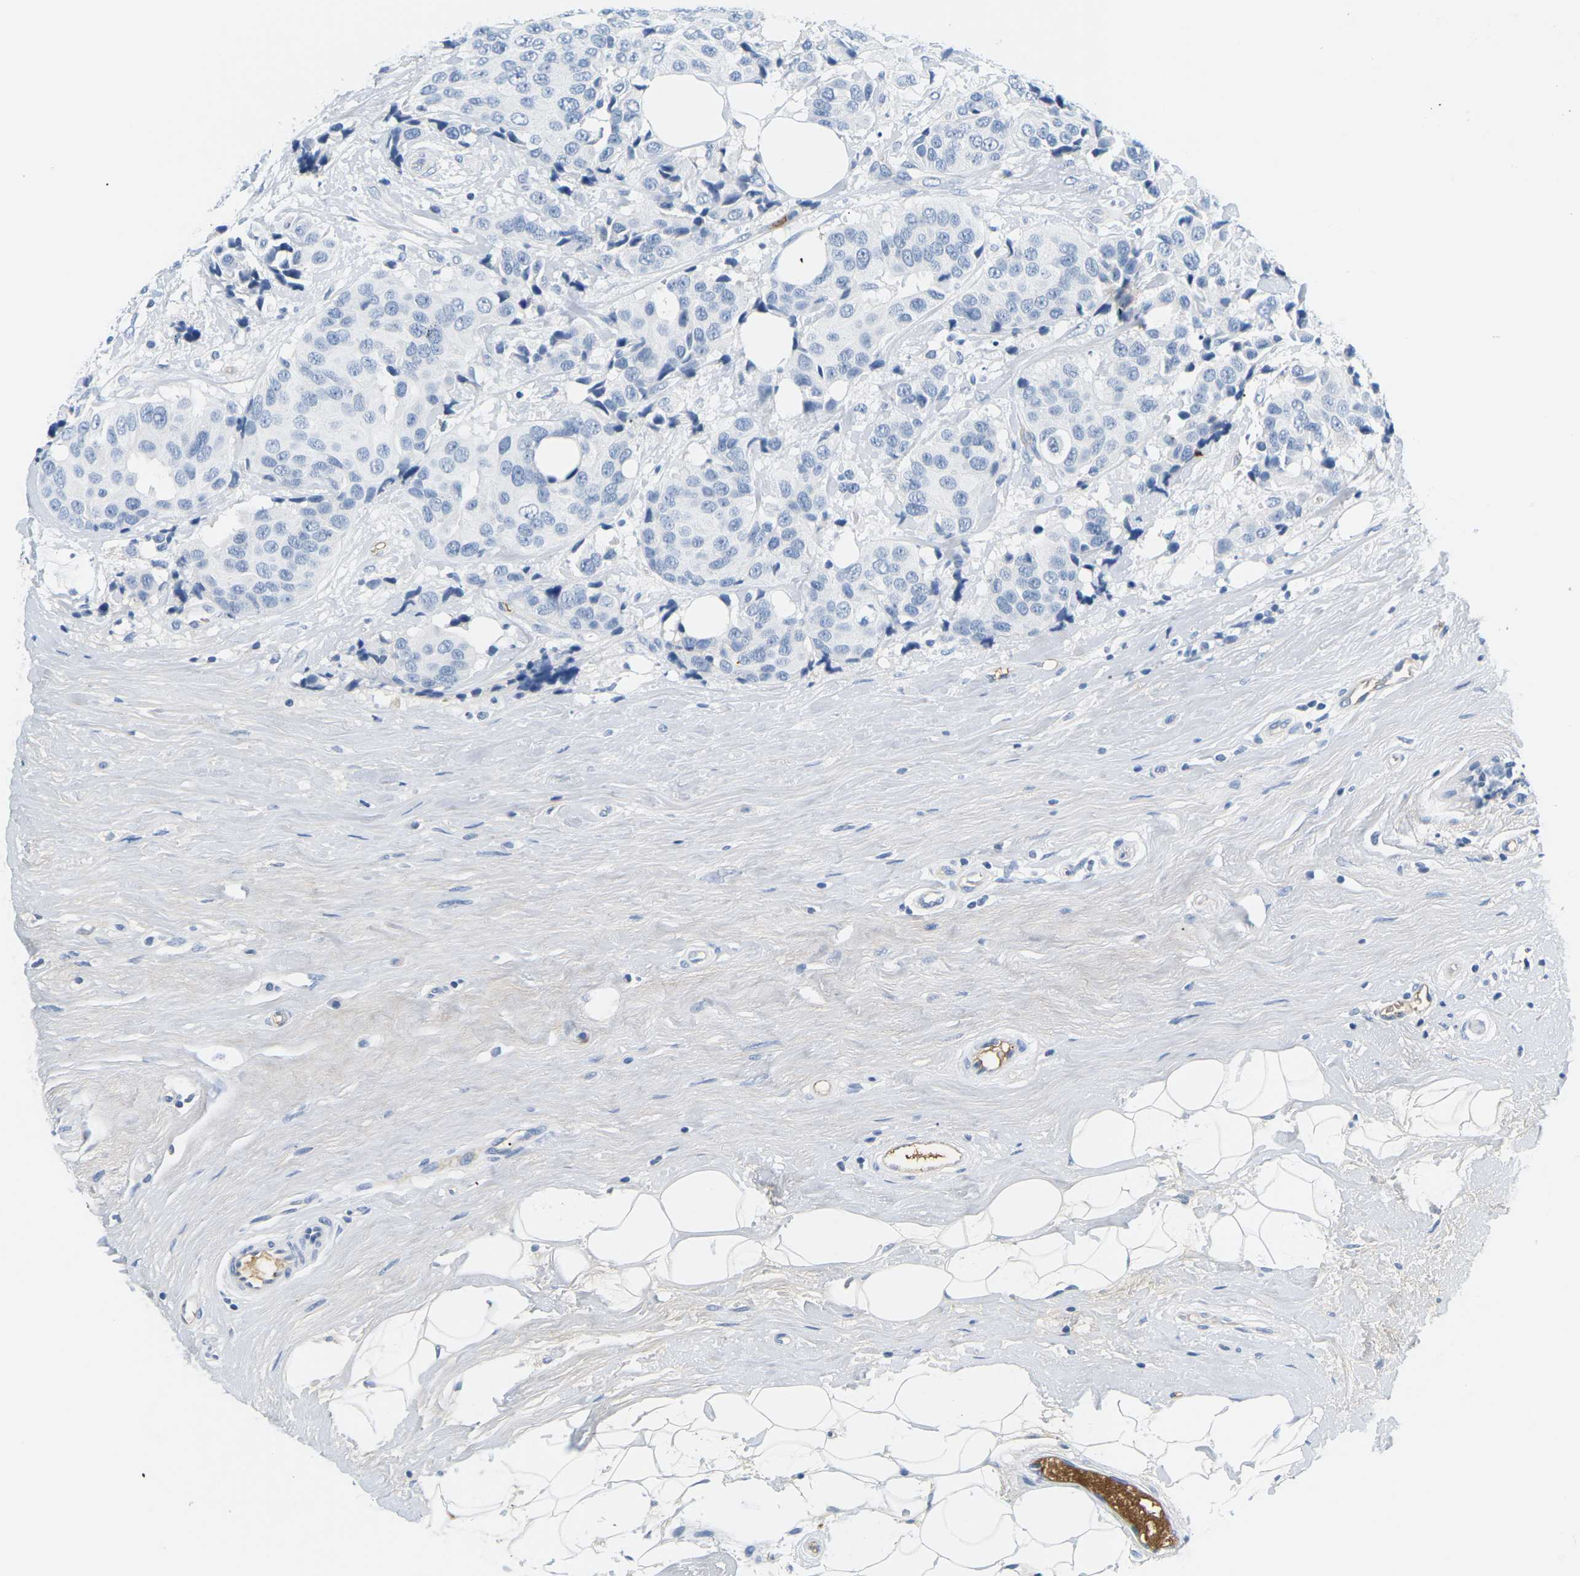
{"staining": {"intensity": "negative", "quantity": "none", "location": "none"}, "tissue": "breast cancer", "cell_type": "Tumor cells", "image_type": "cancer", "snomed": [{"axis": "morphology", "description": "Normal tissue, NOS"}, {"axis": "morphology", "description": "Duct carcinoma"}, {"axis": "topography", "description": "Breast"}], "caption": "Tumor cells are negative for protein expression in human breast cancer (infiltrating ductal carcinoma).", "gene": "APOB", "patient": {"sex": "female", "age": 39}}